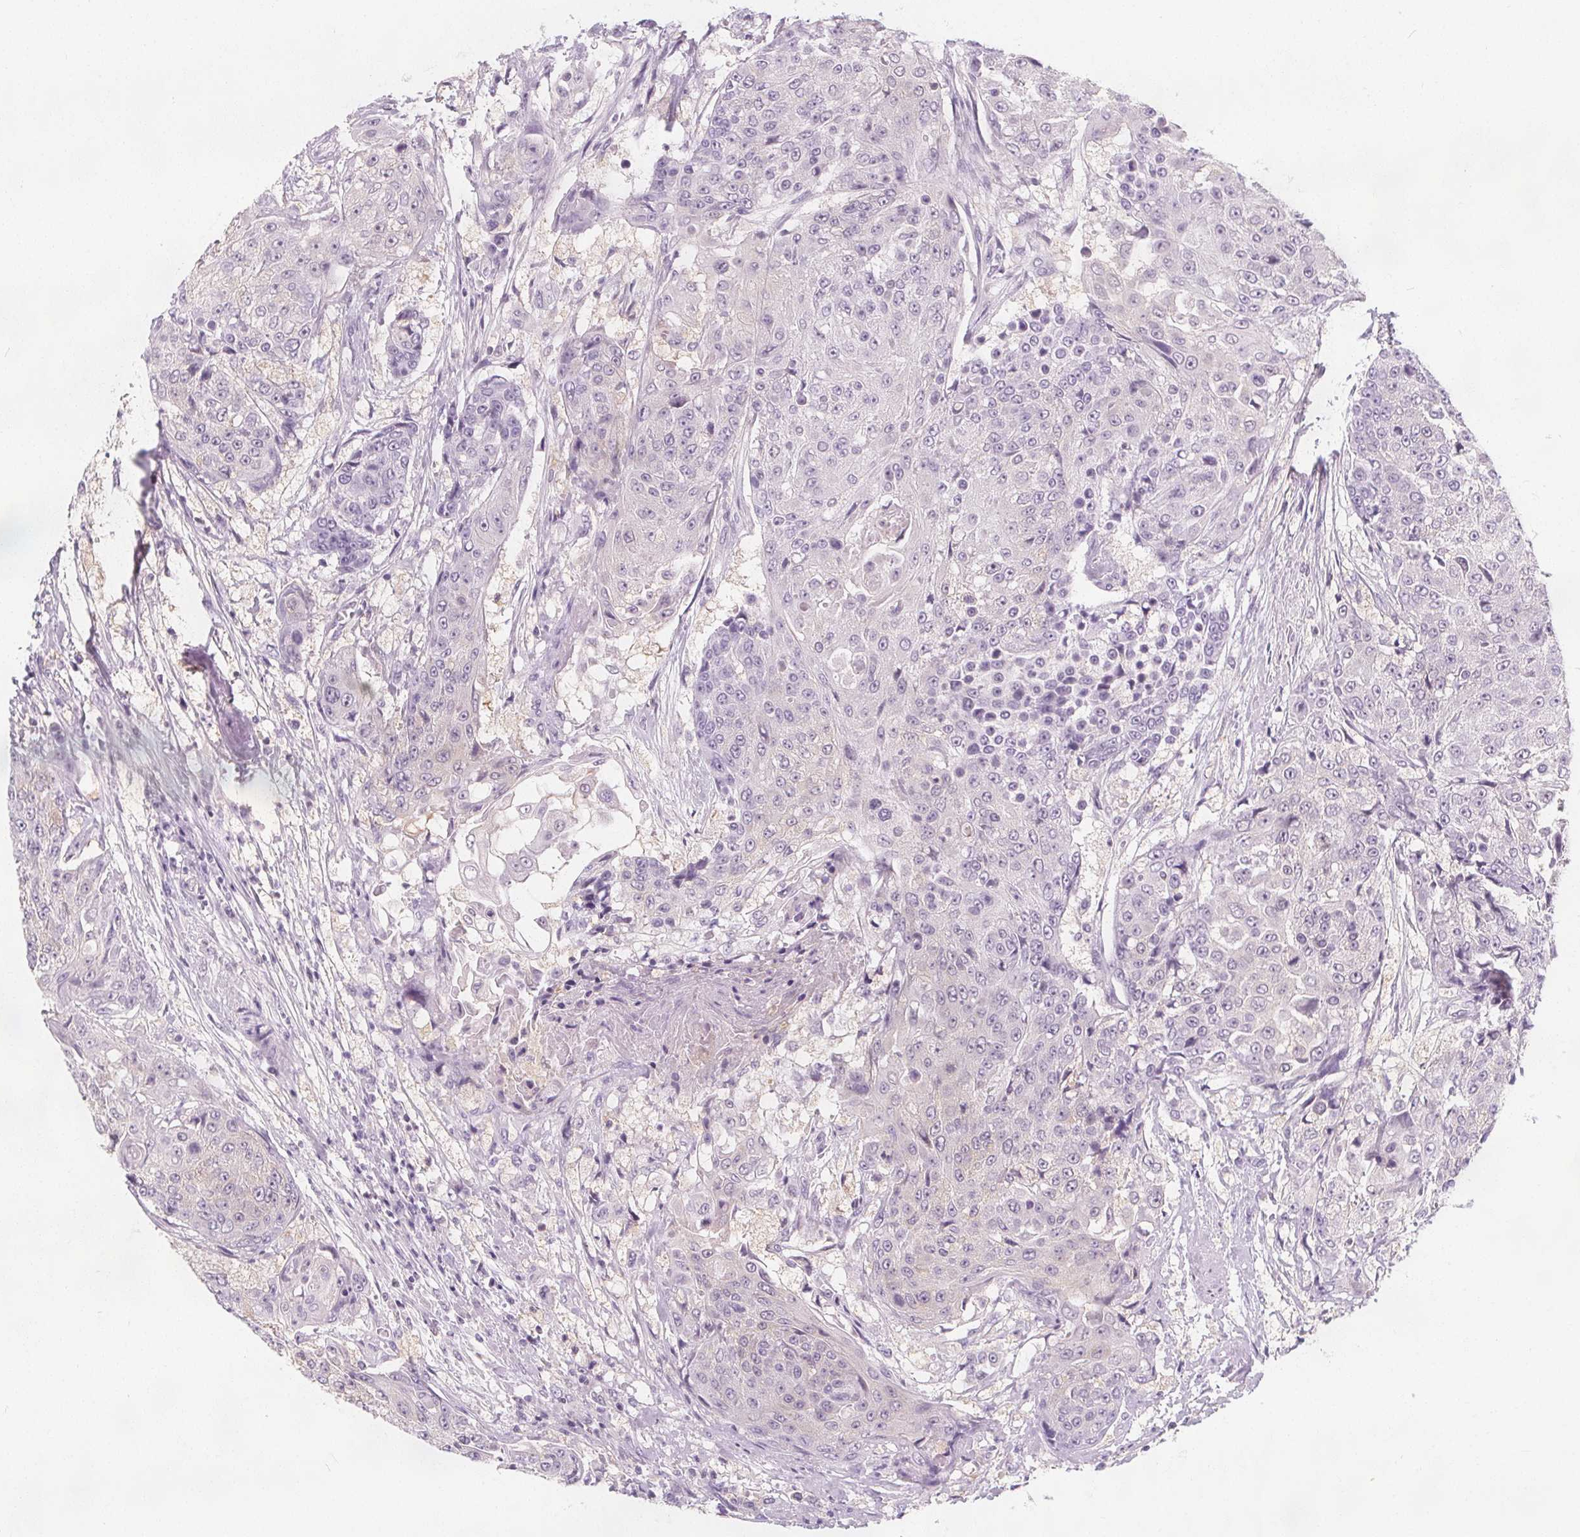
{"staining": {"intensity": "negative", "quantity": "none", "location": "none"}, "tissue": "urothelial cancer", "cell_type": "Tumor cells", "image_type": "cancer", "snomed": [{"axis": "morphology", "description": "Urothelial carcinoma, High grade"}, {"axis": "topography", "description": "Urinary bladder"}], "caption": "Tumor cells show no significant positivity in urothelial carcinoma (high-grade). Nuclei are stained in blue.", "gene": "UGP2", "patient": {"sex": "female", "age": 63}}